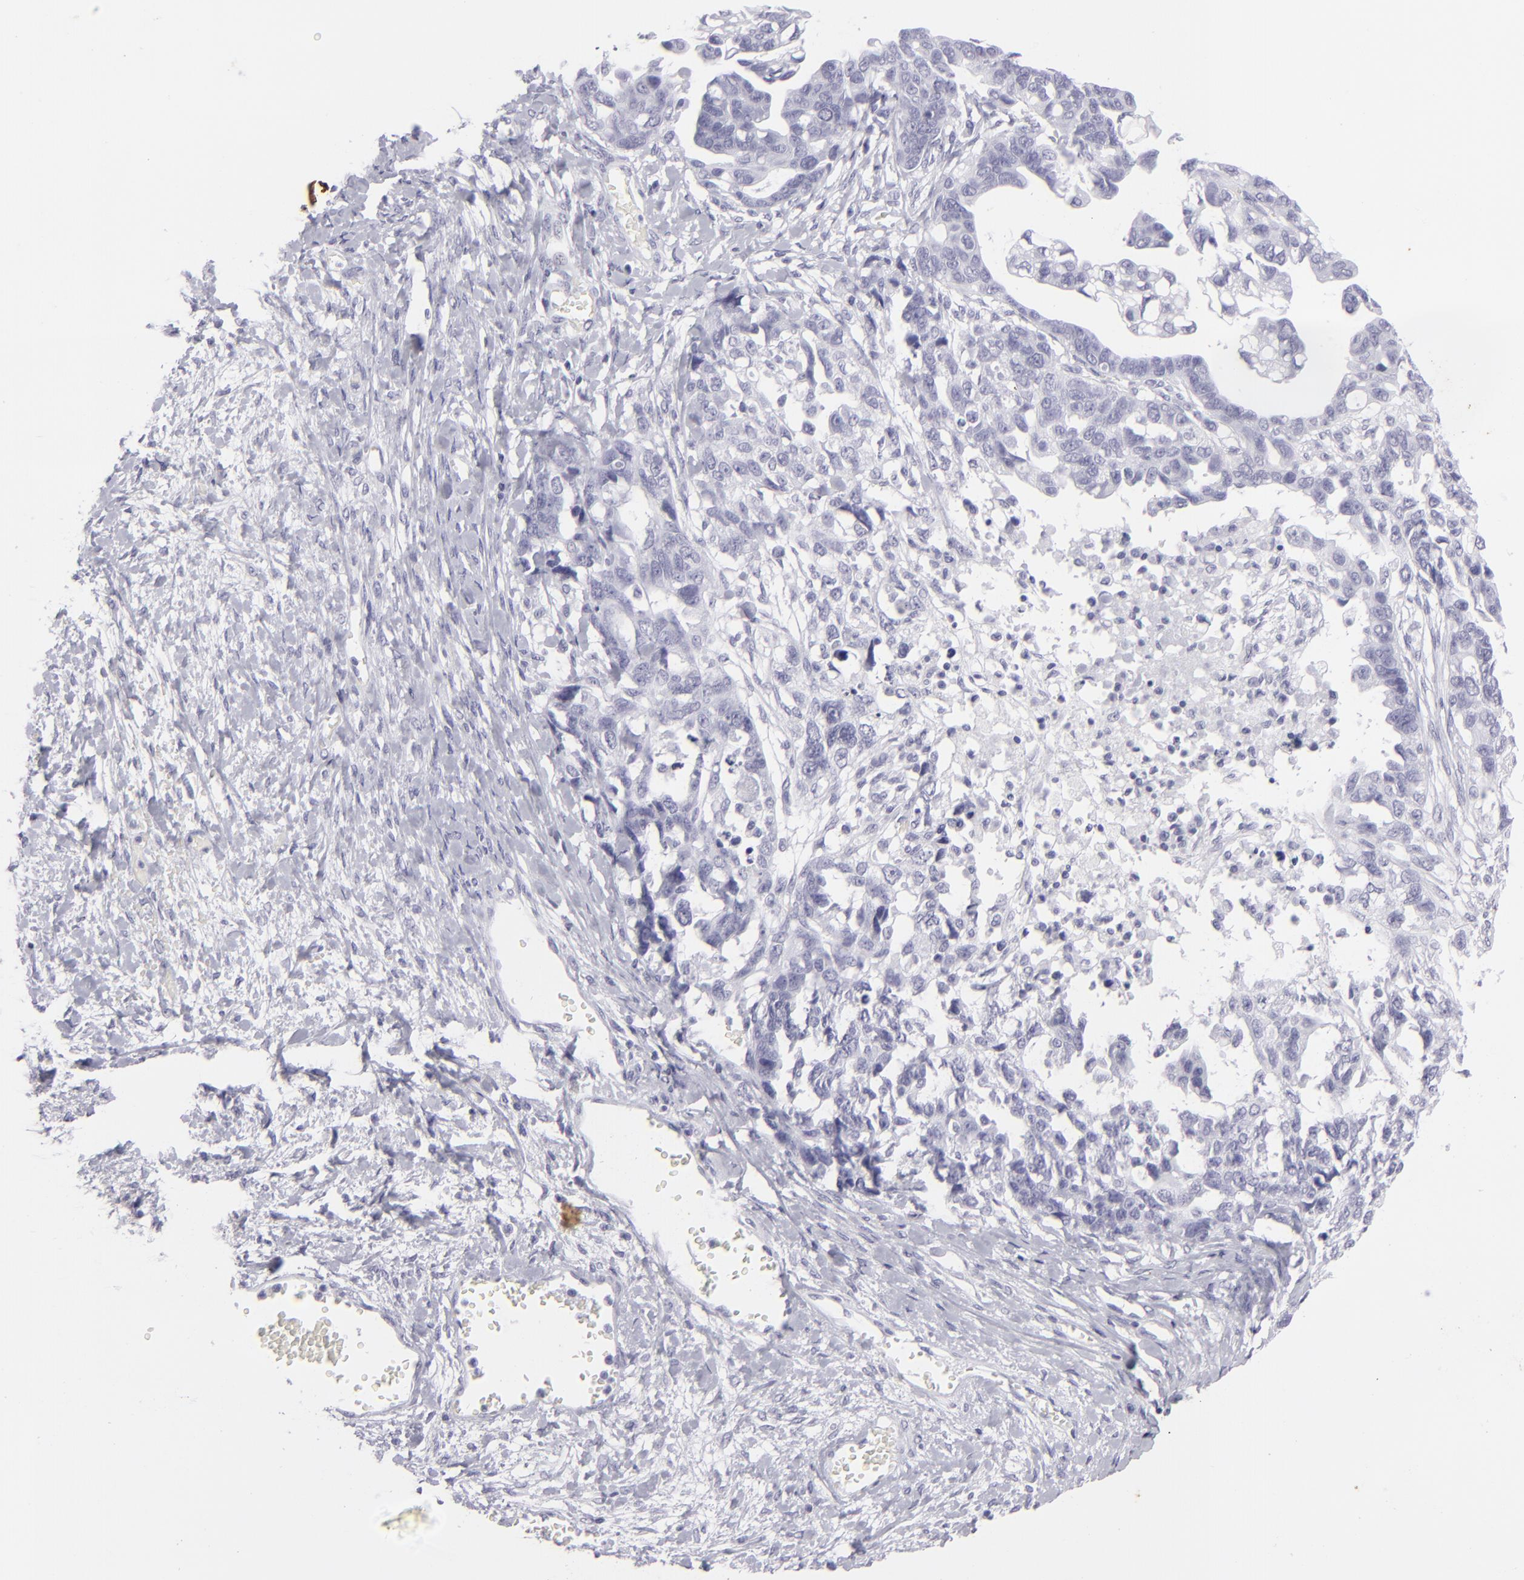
{"staining": {"intensity": "negative", "quantity": "none", "location": "none"}, "tissue": "ovarian cancer", "cell_type": "Tumor cells", "image_type": "cancer", "snomed": [{"axis": "morphology", "description": "Cystadenocarcinoma, serous, NOS"}, {"axis": "topography", "description": "Ovary"}], "caption": "The immunohistochemistry photomicrograph has no significant expression in tumor cells of ovarian cancer (serous cystadenocarcinoma) tissue.", "gene": "KRT1", "patient": {"sex": "female", "age": 69}}